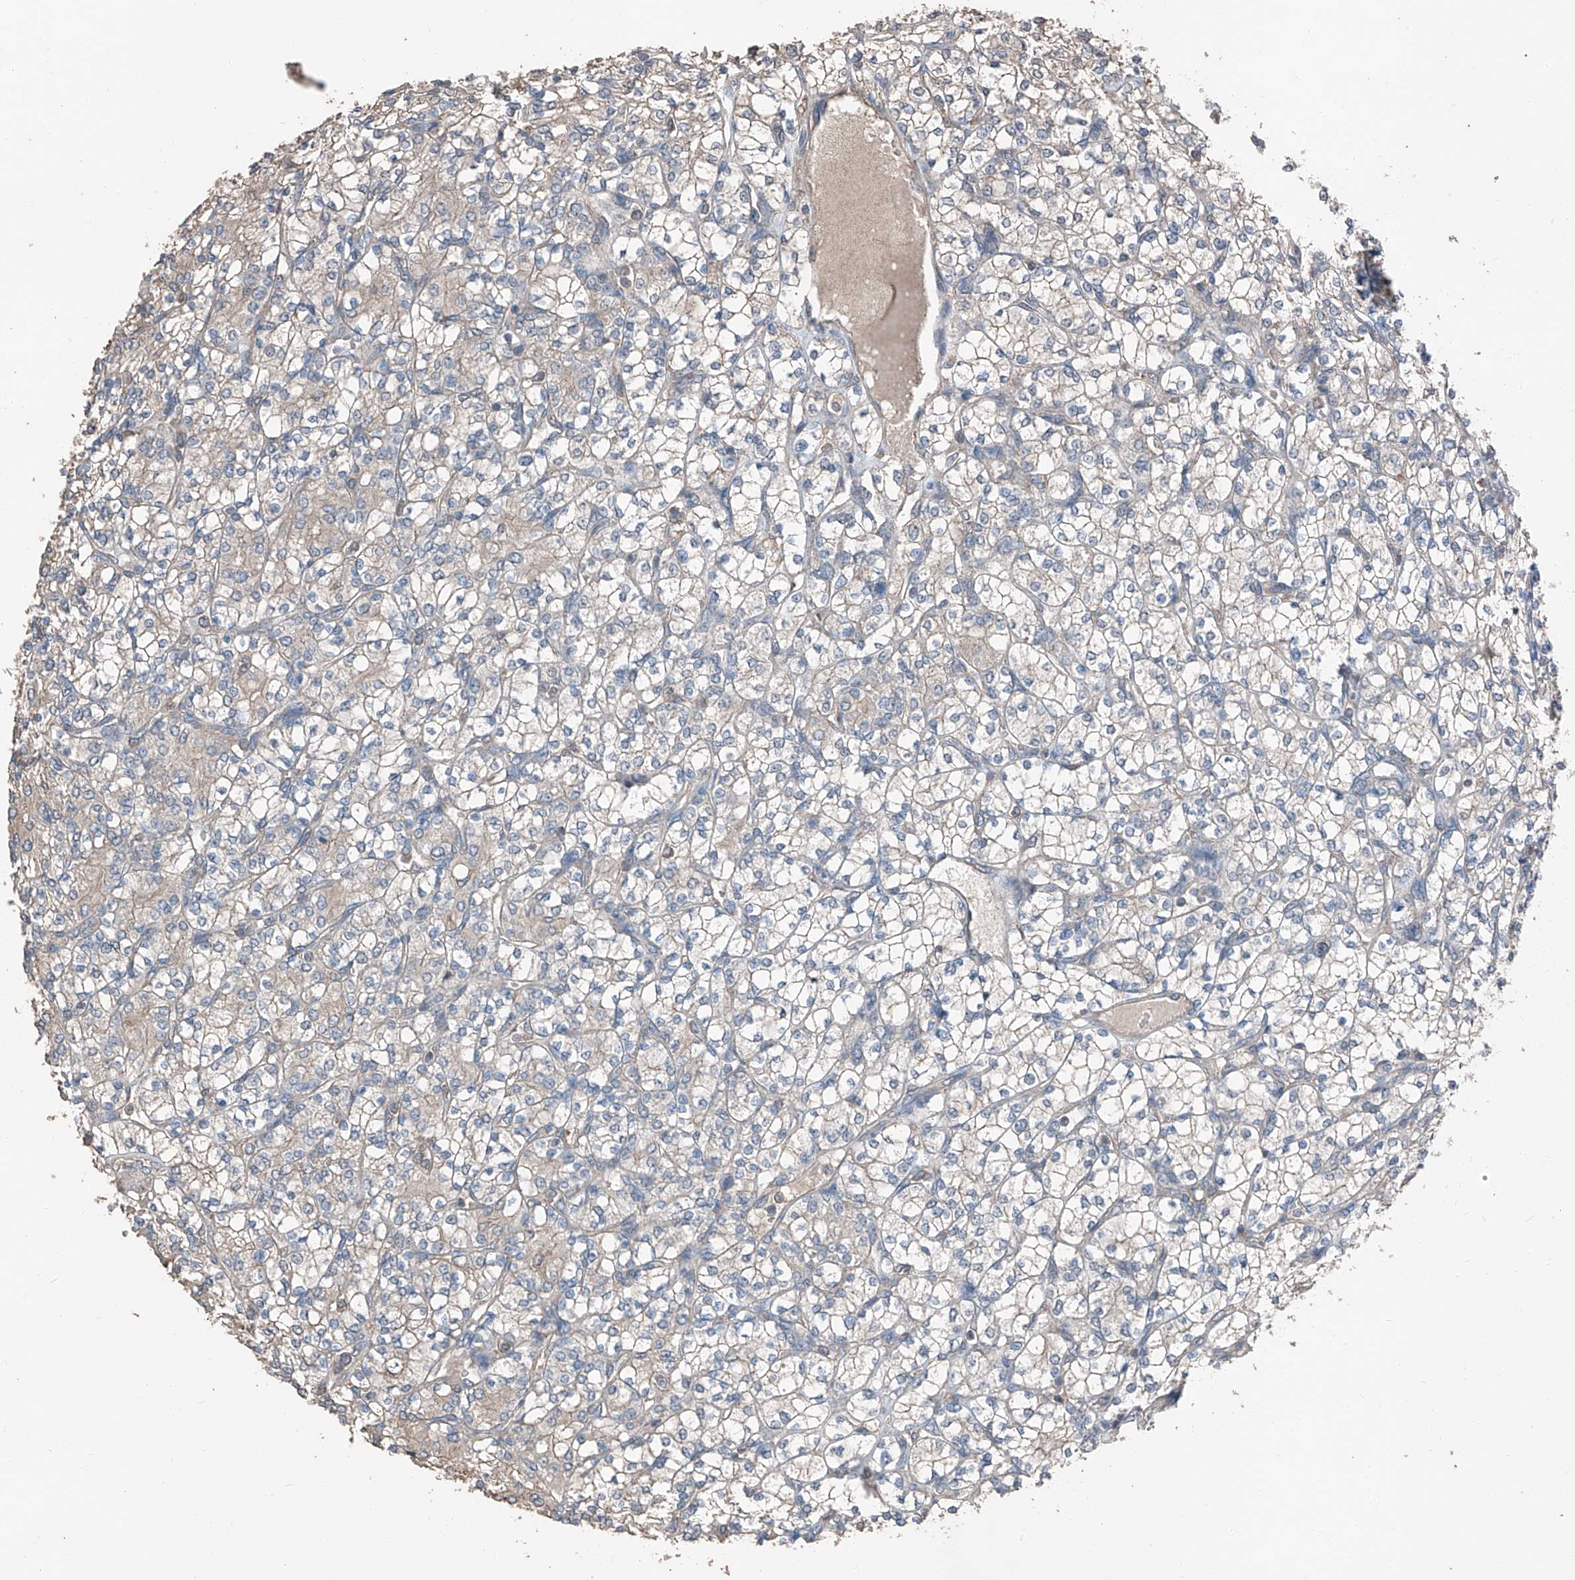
{"staining": {"intensity": "negative", "quantity": "none", "location": "none"}, "tissue": "renal cancer", "cell_type": "Tumor cells", "image_type": "cancer", "snomed": [{"axis": "morphology", "description": "Adenocarcinoma, NOS"}, {"axis": "topography", "description": "Kidney"}], "caption": "IHC histopathology image of neoplastic tissue: human renal adenocarcinoma stained with DAB (3,3'-diaminobenzidine) demonstrates no significant protein staining in tumor cells.", "gene": "MAMLD1", "patient": {"sex": "male", "age": 77}}